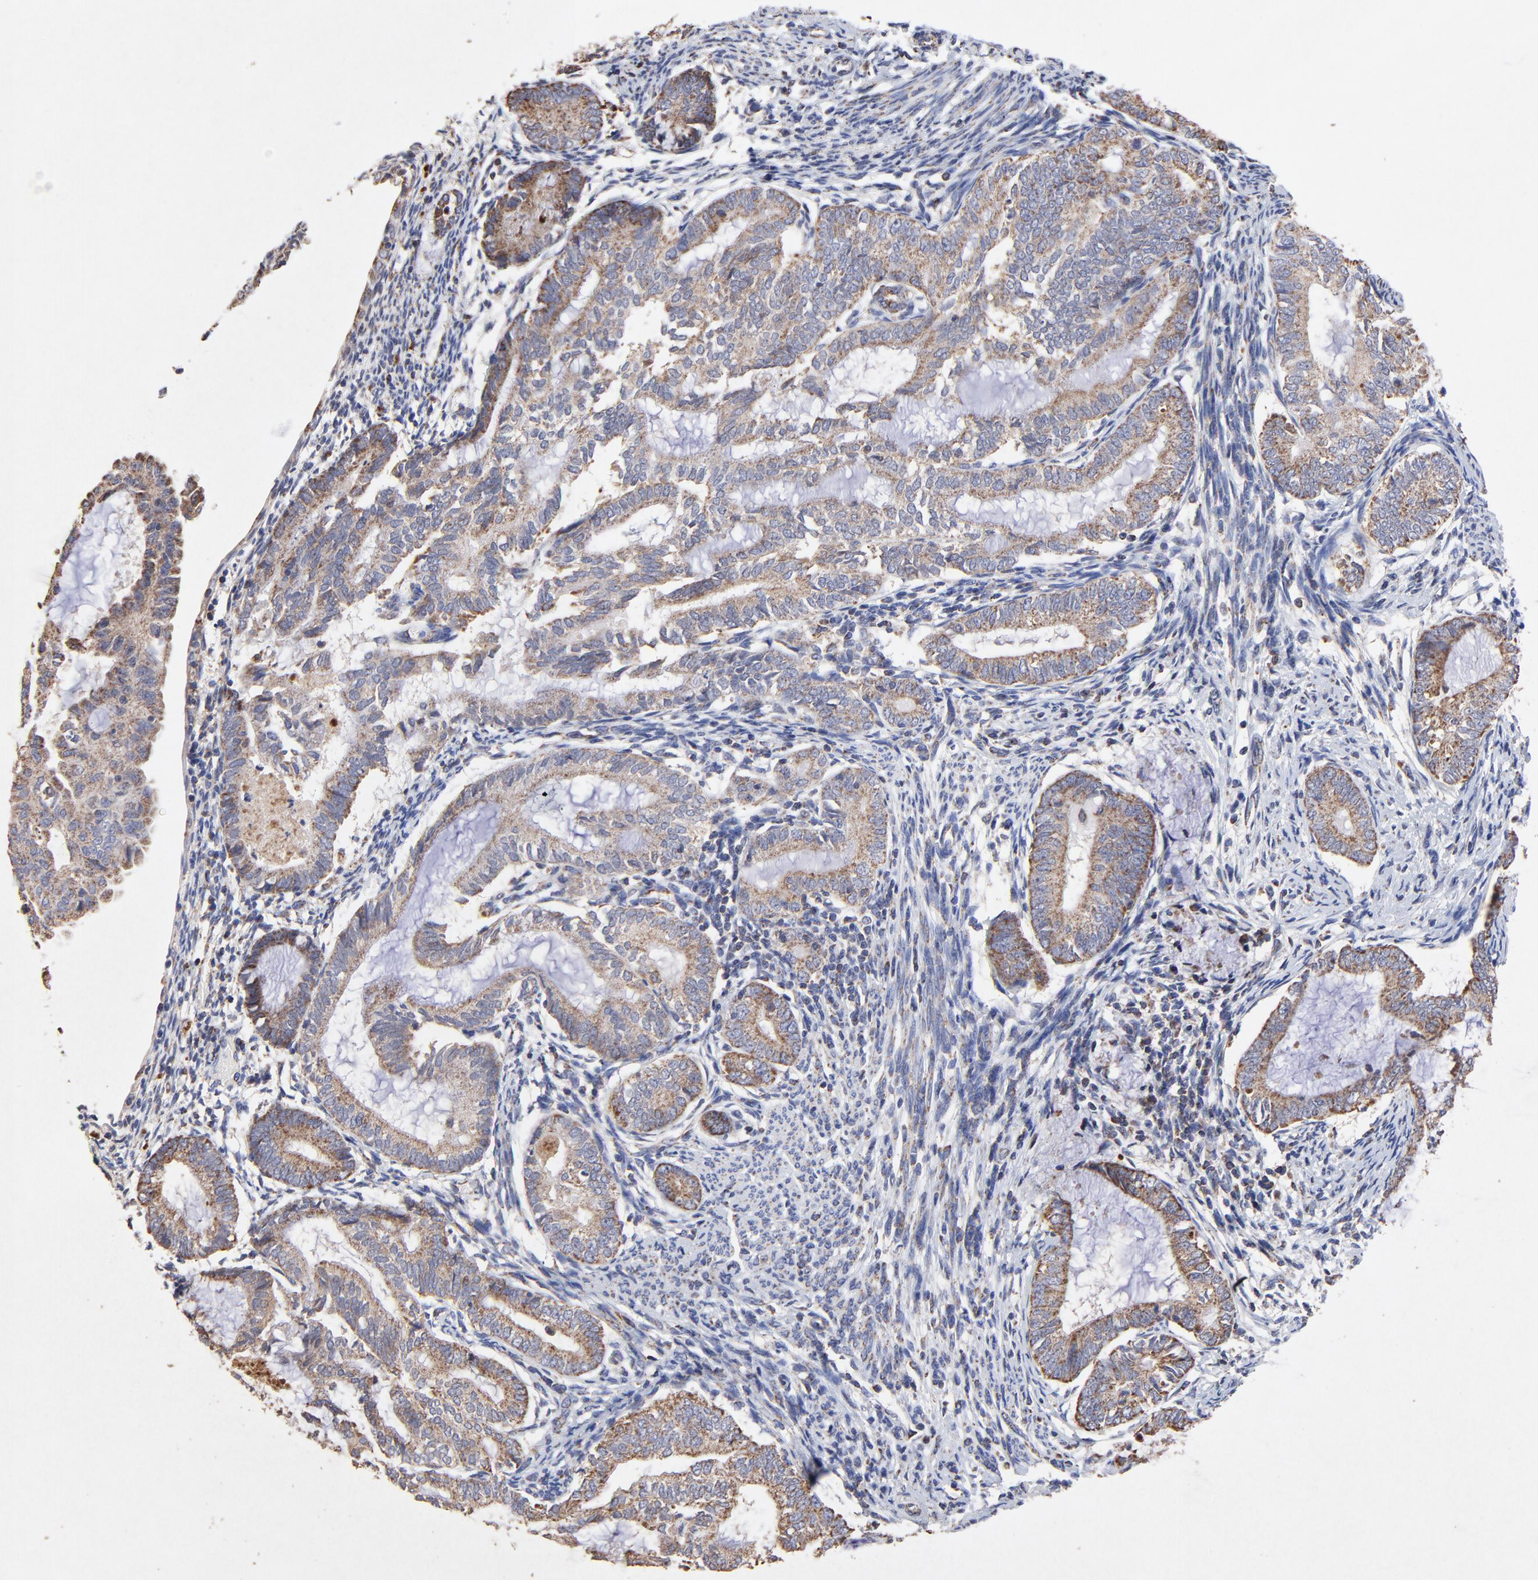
{"staining": {"intensity": "moderate", "quantity": ">75%", "location": "cytoplasmic/membranous"}, "tissue": "endometrial cancer", "cell_type": "Tumor cells", "image_type": "cancer", "snomed": [{"axis": "morphology", "description": "Adenocarcinoma, NOS"}, {"axis": "topography", "description": "Endometrium"}], "caption": "Immunohistochemical staining of human adenocarcinoma (endometrial) shows moderate cytoplasmic/membranous protein expression in about >75% of tumor cells.", "gene": "SSBP1", "patient": {"sex": "female", "age": 63}}